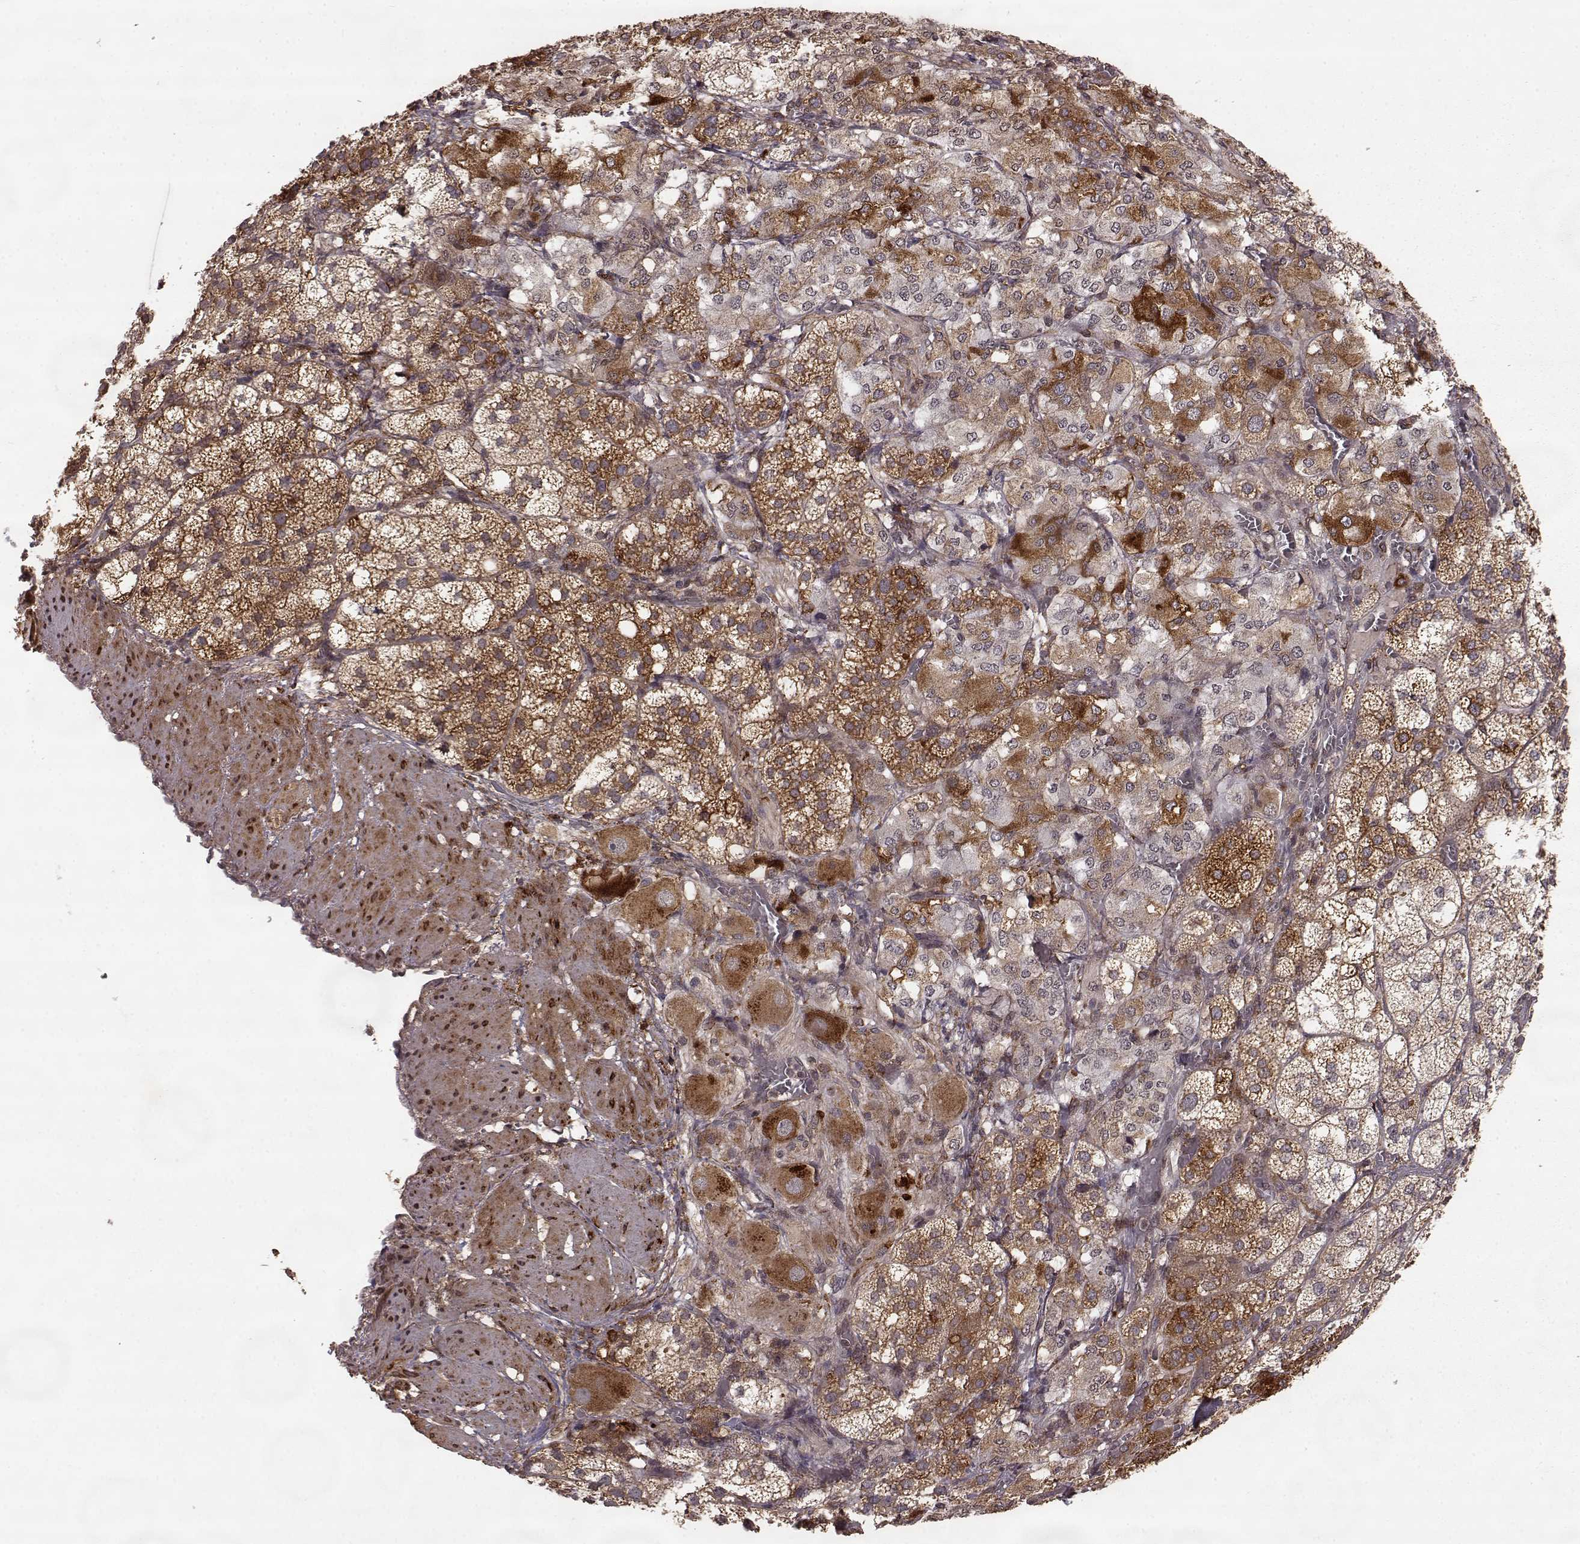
{"staining": {"intensity": "strong", "quantity": "25%-75%", "location": "cytoplasmic/membranous"}, "tissue": "adrenal gland", "cell_type": "Glandular cells", "image_type": "normal", "snomed": [{"axis": "morphology", "description": "Normal tissue, NOS"}, {"axis": "topography", "description": "Adrenal gland"}], "caption": "Protein analysis of normal adrenal gland shows strong cytoplasmic/membranous expression in about 25%-75% of glandular cells.", "gene": "FSTL1", "patient": {"sex": "female", "age": 60}}